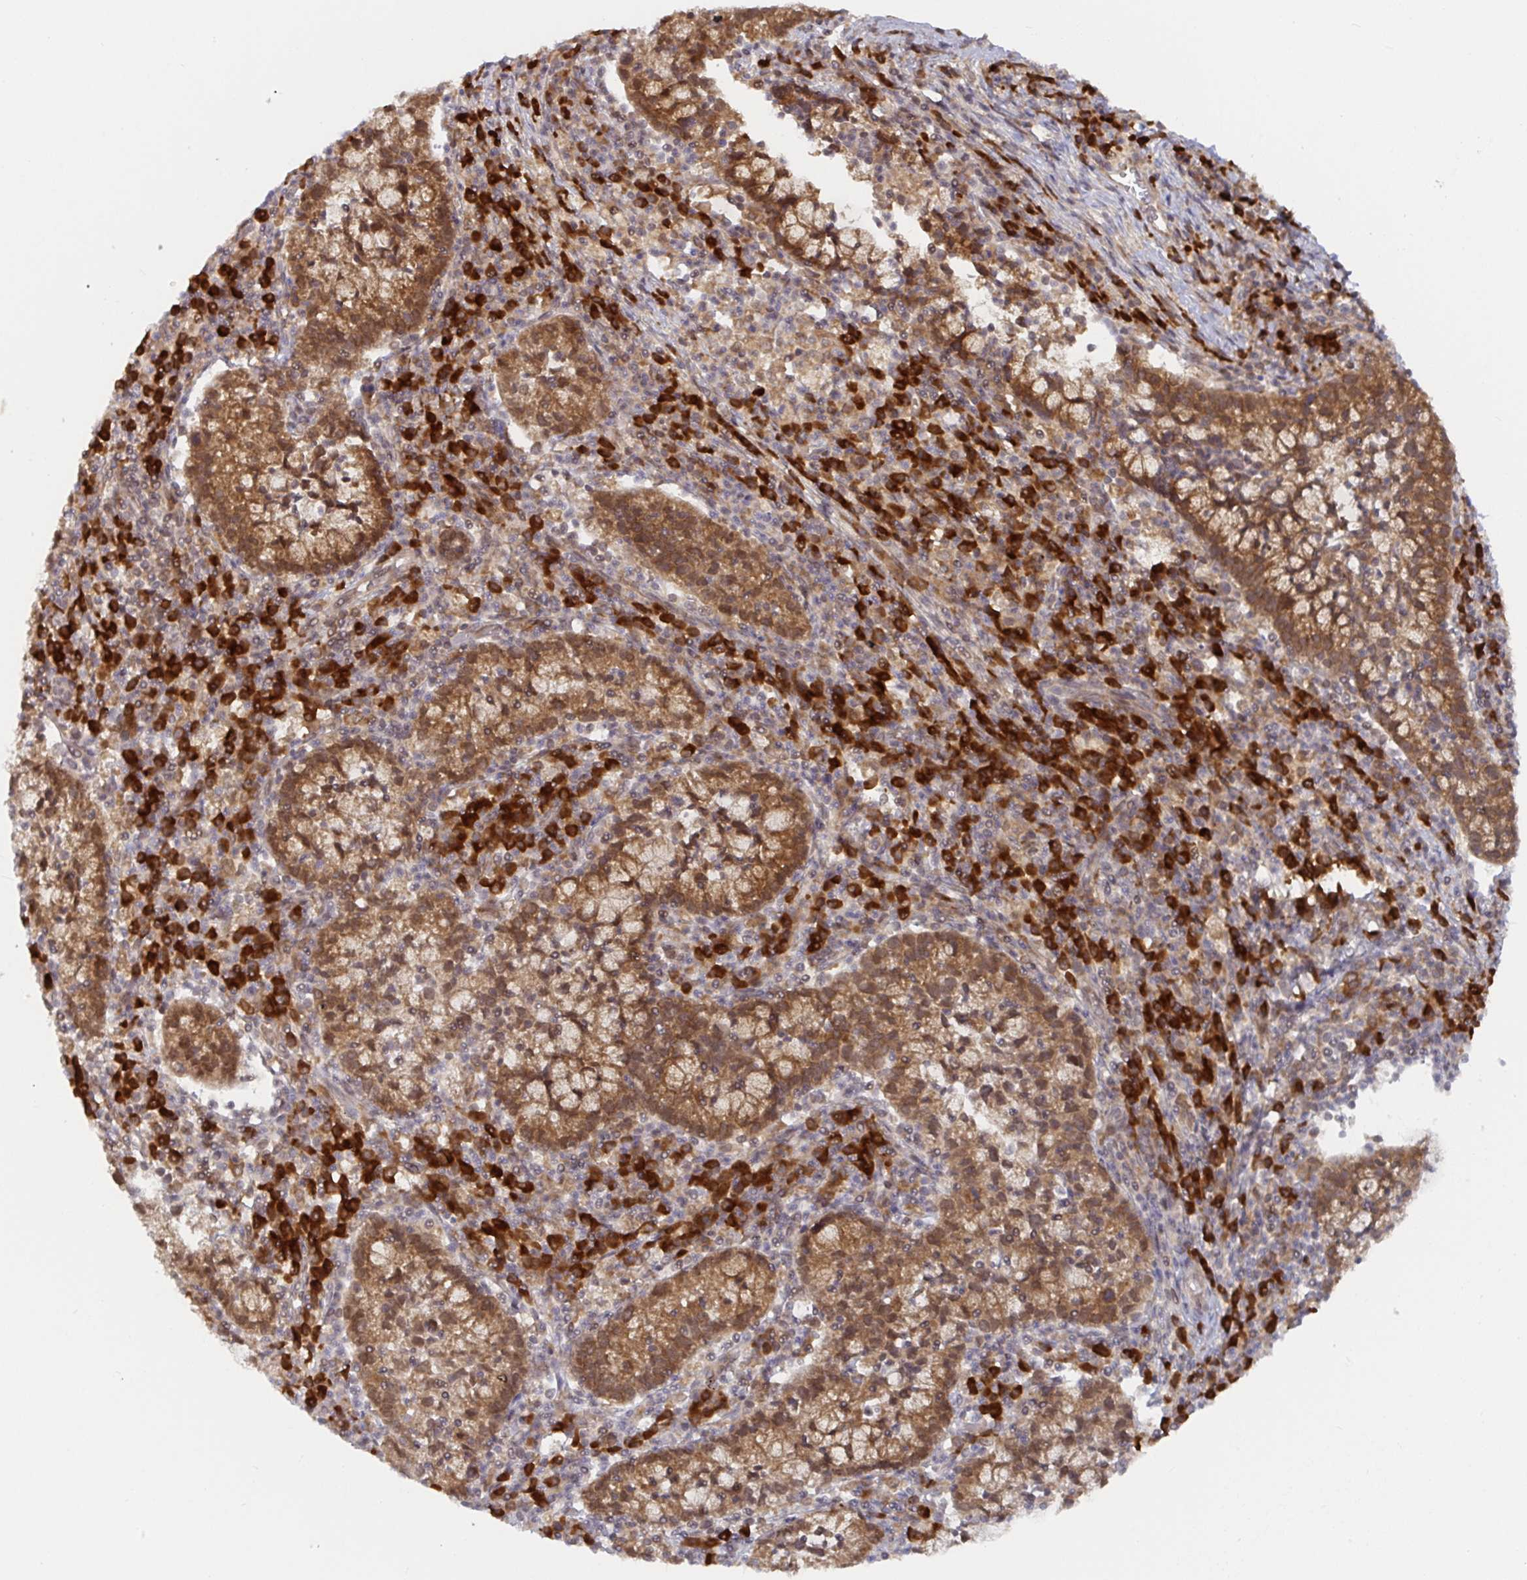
{"staining": {"intensity": "moderate", "quantity": ">75%", "location": "cytoplasmic/membranous"}, "tissue": "cervical cancer", "cell_type": "Tumor cells", "image_type": "cancer", "snomed": [{"axis": "morphology", "description": "Normal tissue, NOS"}, {"axis": "morphology", "description": "Adenocarcinoma, NOS"}, {"axis": "topography", "description": "Cervix"}], "caption": "An image showing moderate cytoplasmic/membranous expression in approximately >75% of tumor cells in cervical adenocarcinoma, as visualized by brown immunohistochemical staining.", "gene": "ALG1", "patient": {"sex": "female", "age": 44}}